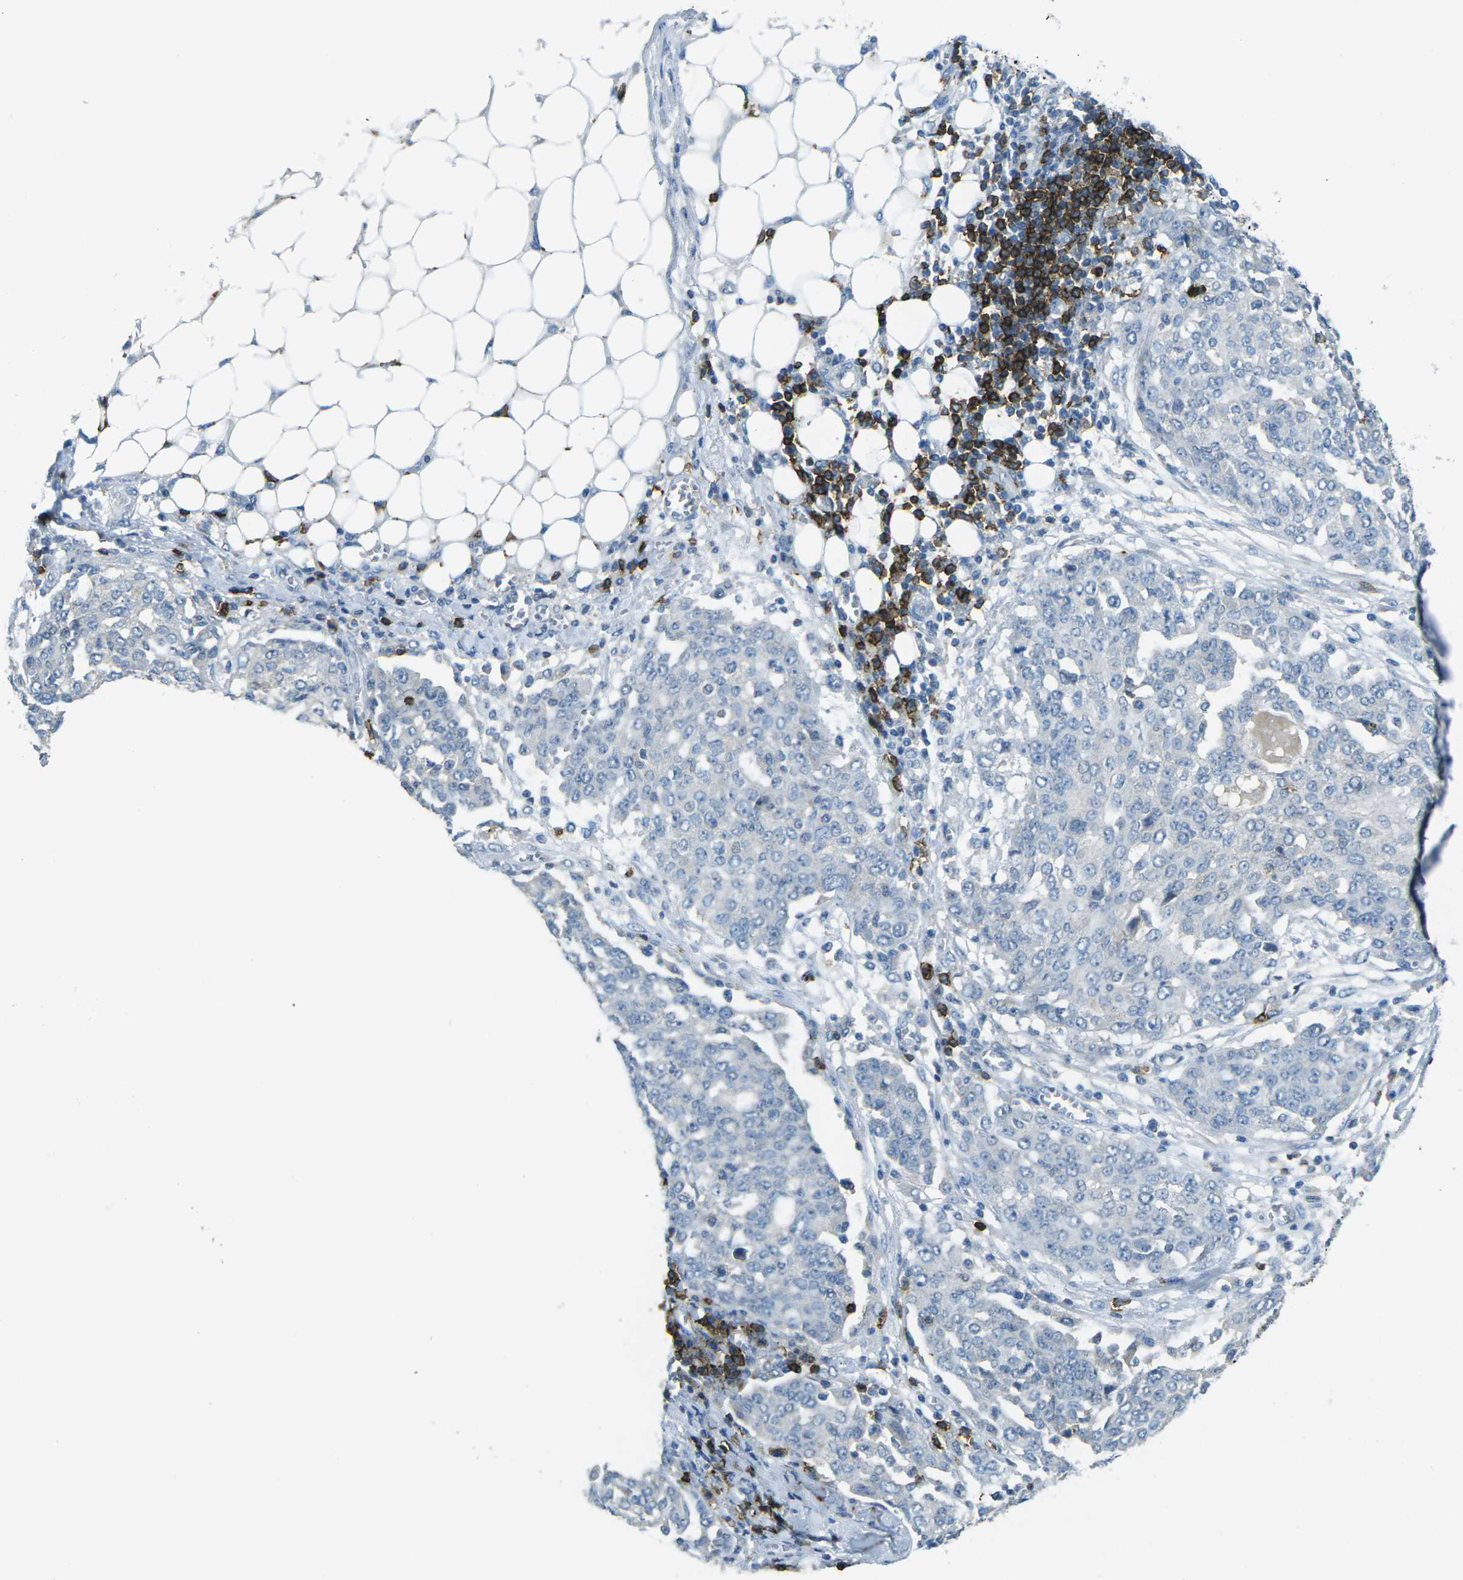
{"staining": {"intensity": "negative", "quantity": "none", "location": "none"}, "tissue": "ovarian cancer", "cell_type": "Tumor cells", "image_type": "cancer", "snomed": [{"axis": "morphology", "description": "Cystadenocarcinoma, serous, NOS"}, {"axis": "topography", "description": "Soft tissue"}, {"axis": "topography", "description": "Ovary"}], "caption": "Immunohistochemistry (IHC) image of neoplastic tissue: human ovarian cancer stained with DAB demonstrates no significant protein staining in tumor cells.", "gene": "CD19", "patient": {"sex": "female", "age": 57}}